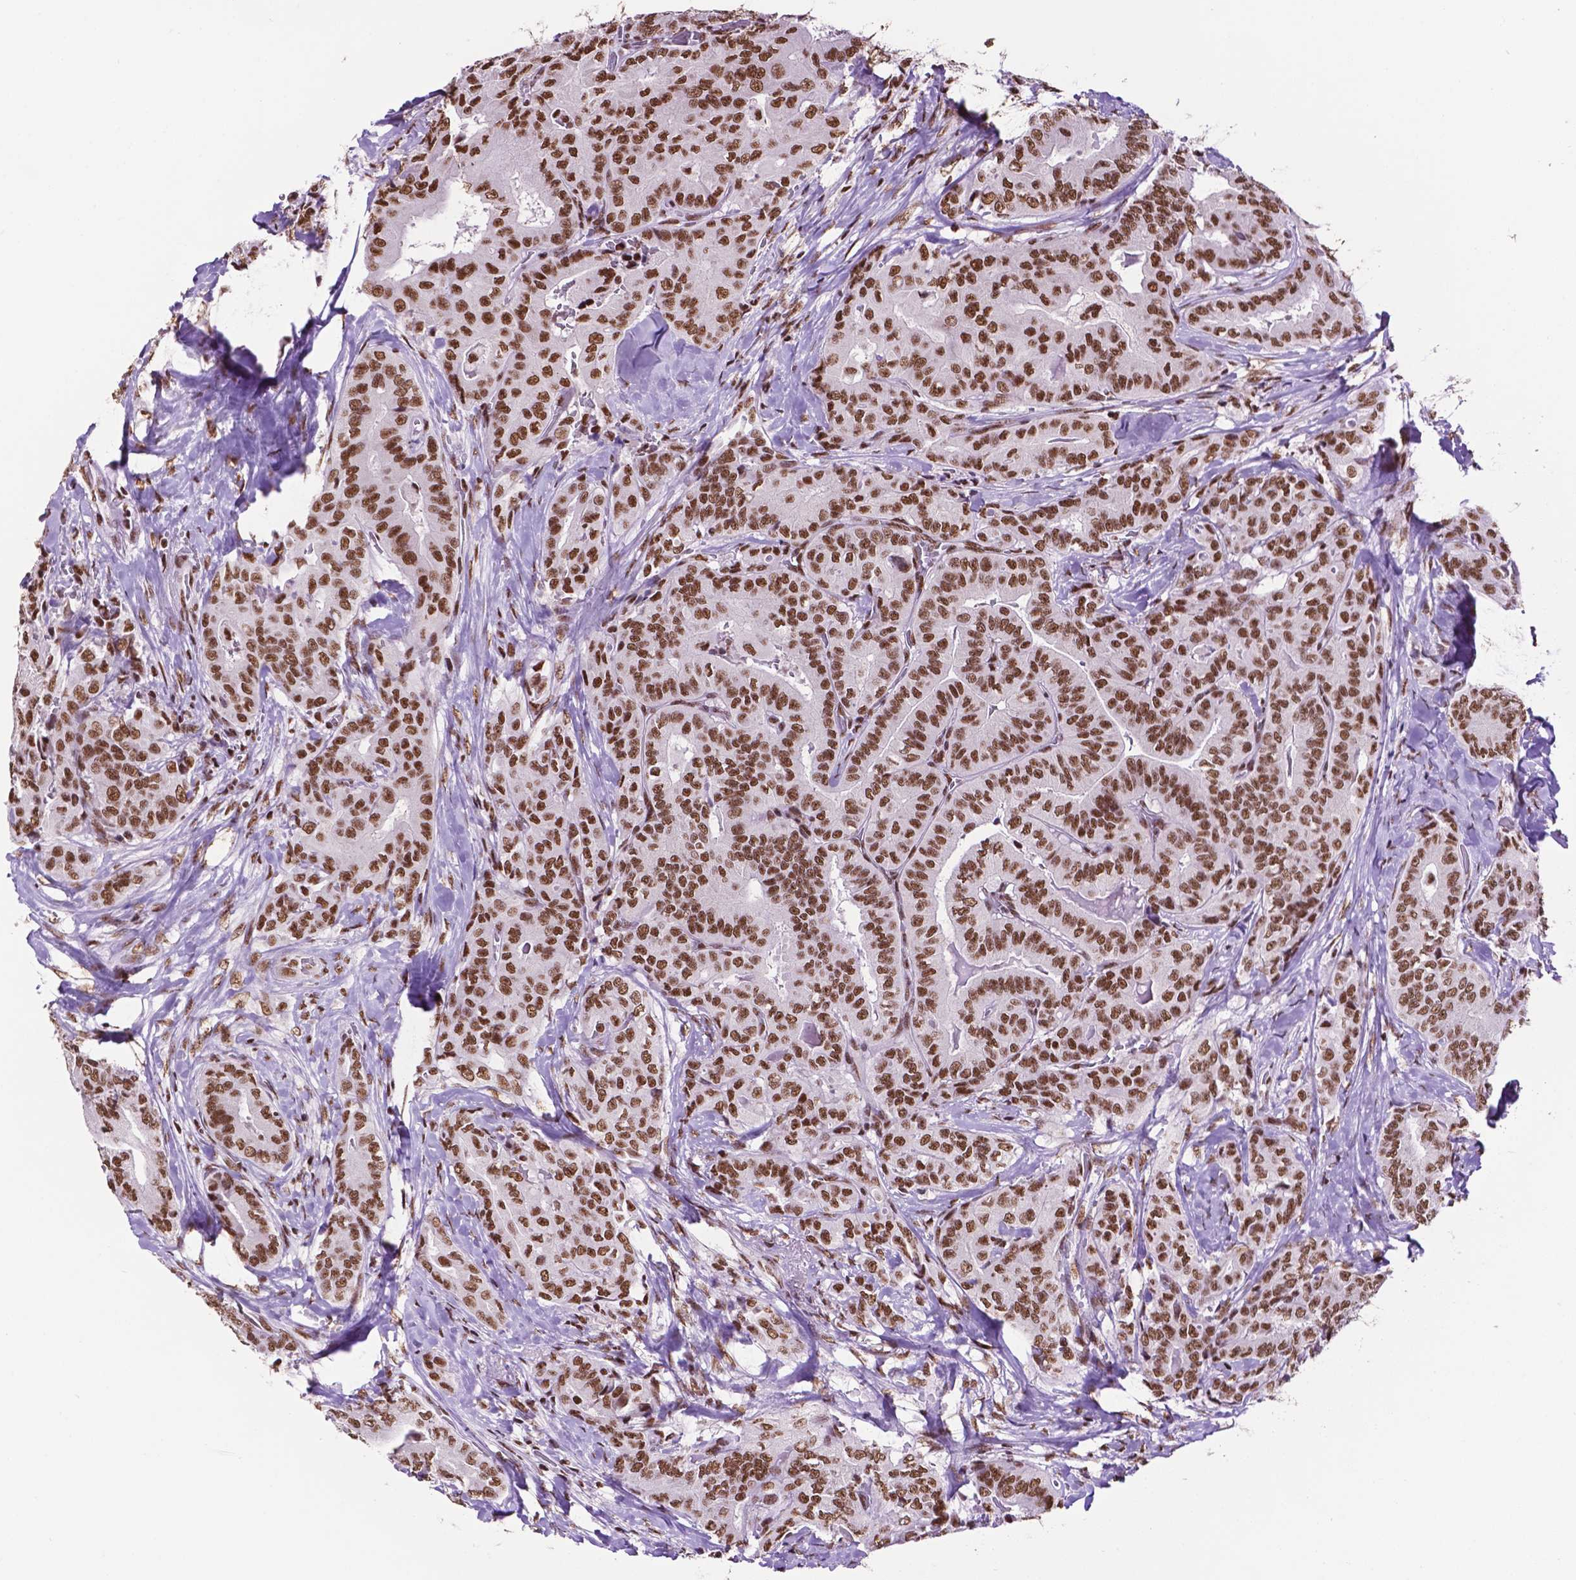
{"staining": {"intensity": "strong", "quantity": ">75%", "location": "nuclear"}, "tissue": "thyroid cancer", "cell_type": "Tumor cells", "image_type": "cancer", "snomed": [{"axis": "morphology", "description": "Papillary adenocarcinoma, NOS"}, {"axis": "topography", "description": "Thyroid gland"}], "caption": "Immunohistochemical staining of thyroid papillary adenocarcinoma demonstrates high levels of strong nuclear staining in about >75% of tumor cells. (brown staining indicates protein expression, while blue staining denotes nuclei).", "gene": "CCAR2", "patient": {"sex": "male", "age": 61}}